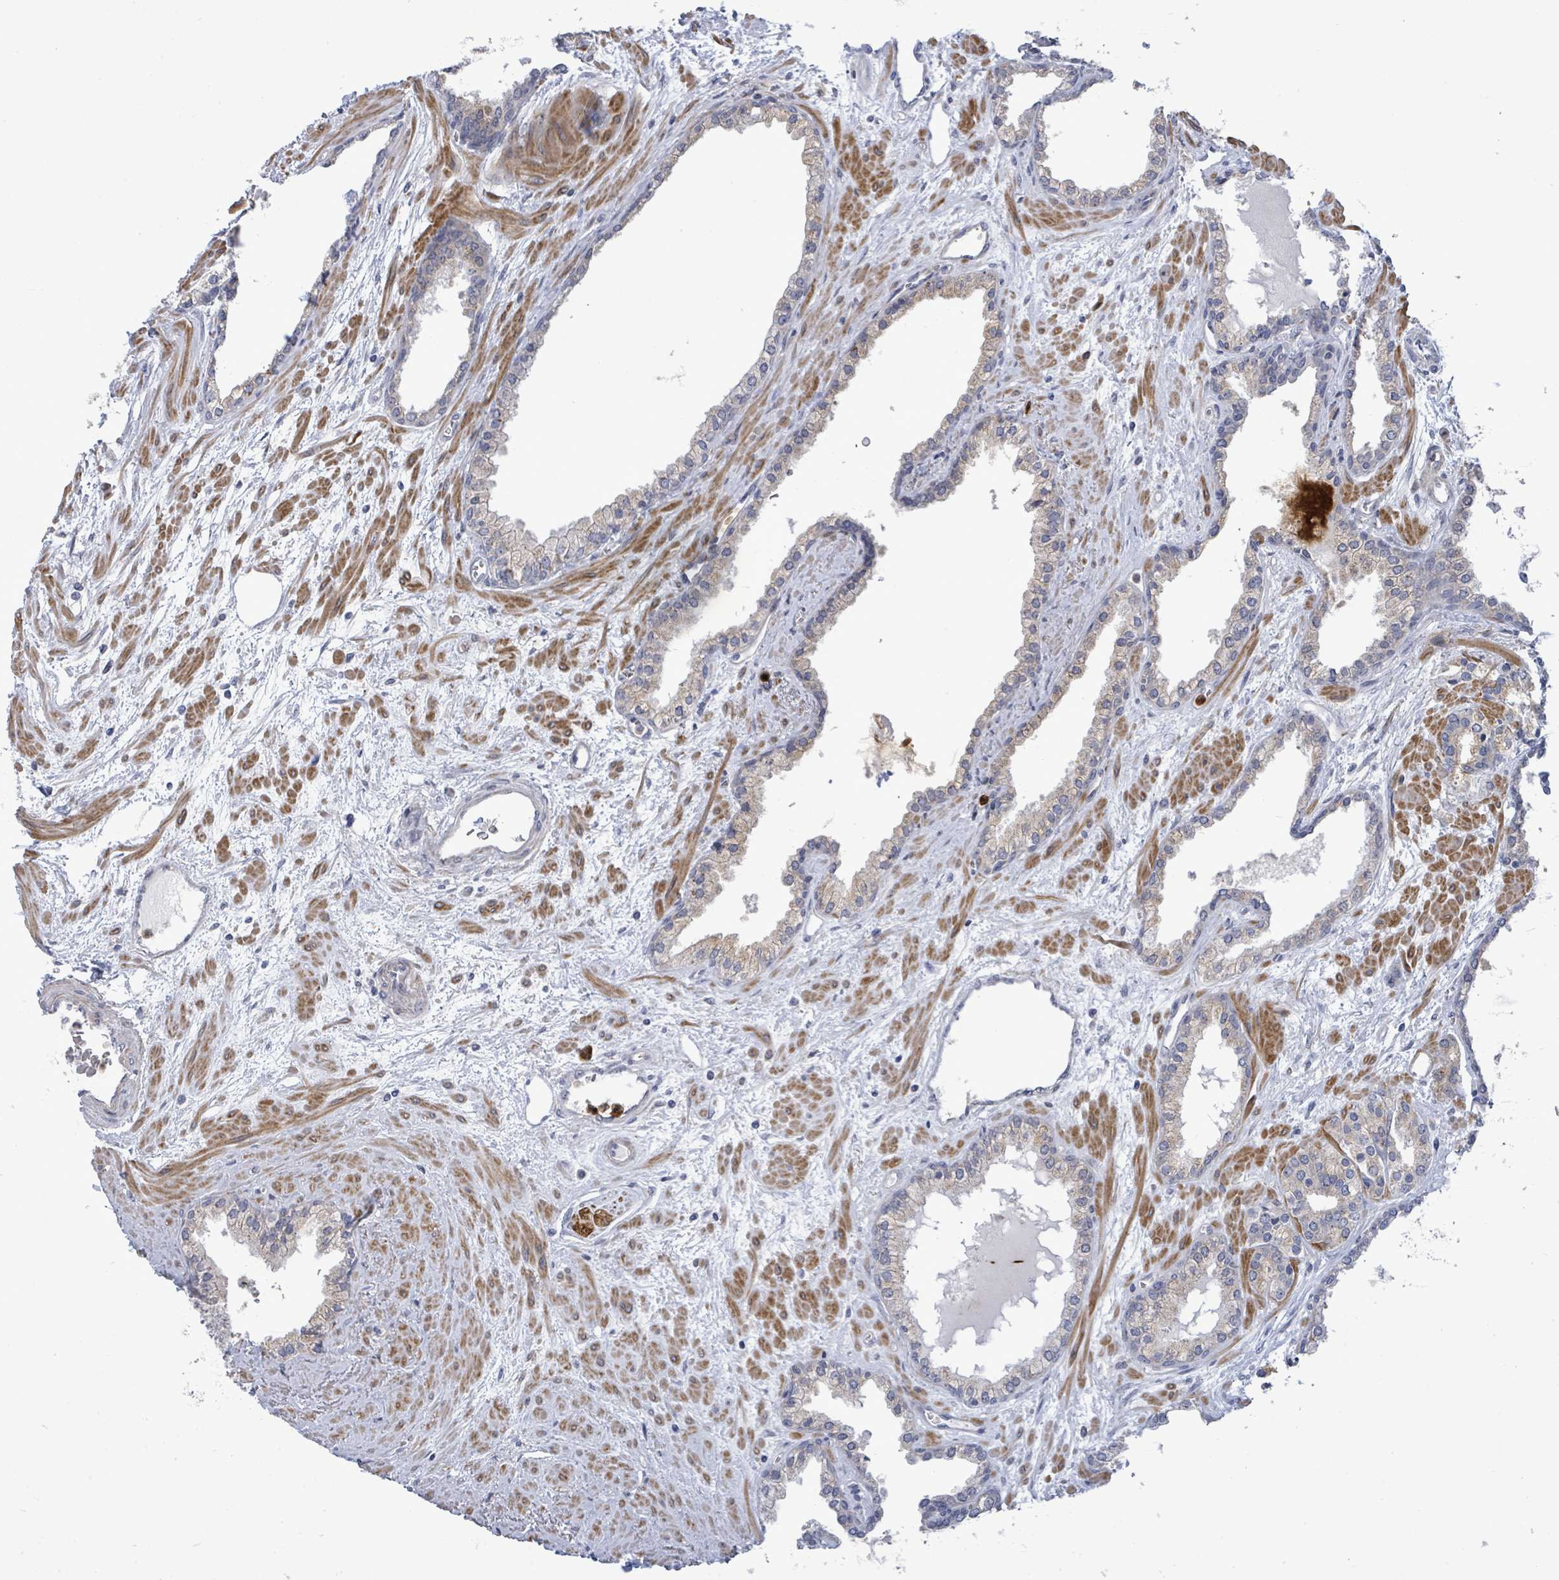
{"staining": {"intensity": "negative", "quantity": "none", "location": "none"}, "tissue": "prostate cancer", "cell_type": "Tumor cells", "image_type": "cancer", "snomed": [{"axis": "morphology", "description": "Adenocarcinoma, High grade"}, {"axis": "topography", "description": "Prostate"}], "caption": "Human prostate adenocarcinoma (high-grade) stained for a protein using immunohistochemistry (IHC) shows no expression in tumor cells.", "gene": "SAR1A", "patient": {"sex": "male", "age": 71}}